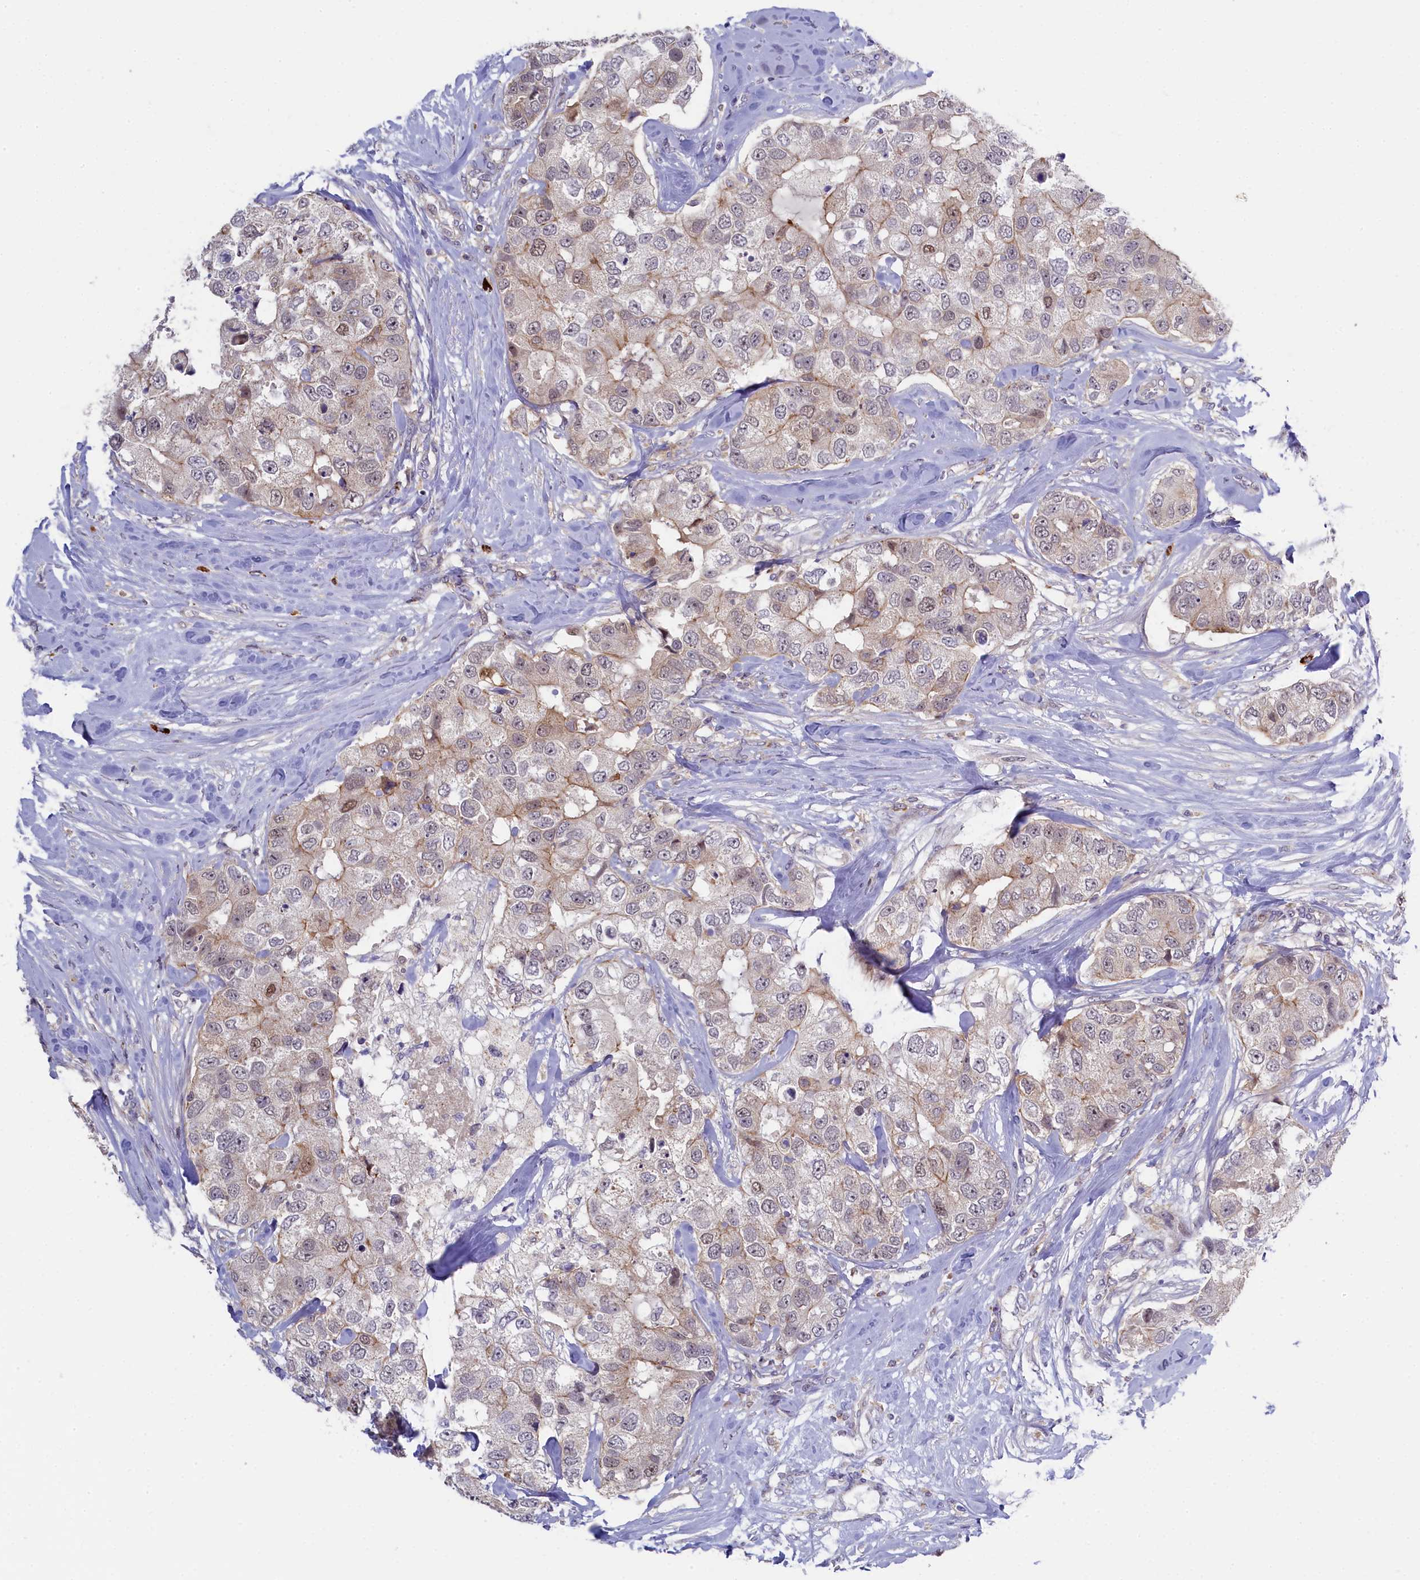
{"staining": {"intensity": "weak", "quantity": "<25%", "location": "cytoplasmic/membranous"}, "tissue": "breast cancer", "cell_type": "Tumor cells", "image_type": "cancer", "snomed": [{"axis": "morphology", "description": "Duct carcinoma"}, {"axis": "topography", "description": "Breast"}], "caption": "Immunohistochemistry (IHC) histopathology image of human intraductal carcinoma (breast) stained for a protein (brown), which exhibits no staining in tumor cells.", "gene": "CCL23", "patient": {"sex": "female", "age": 62}}